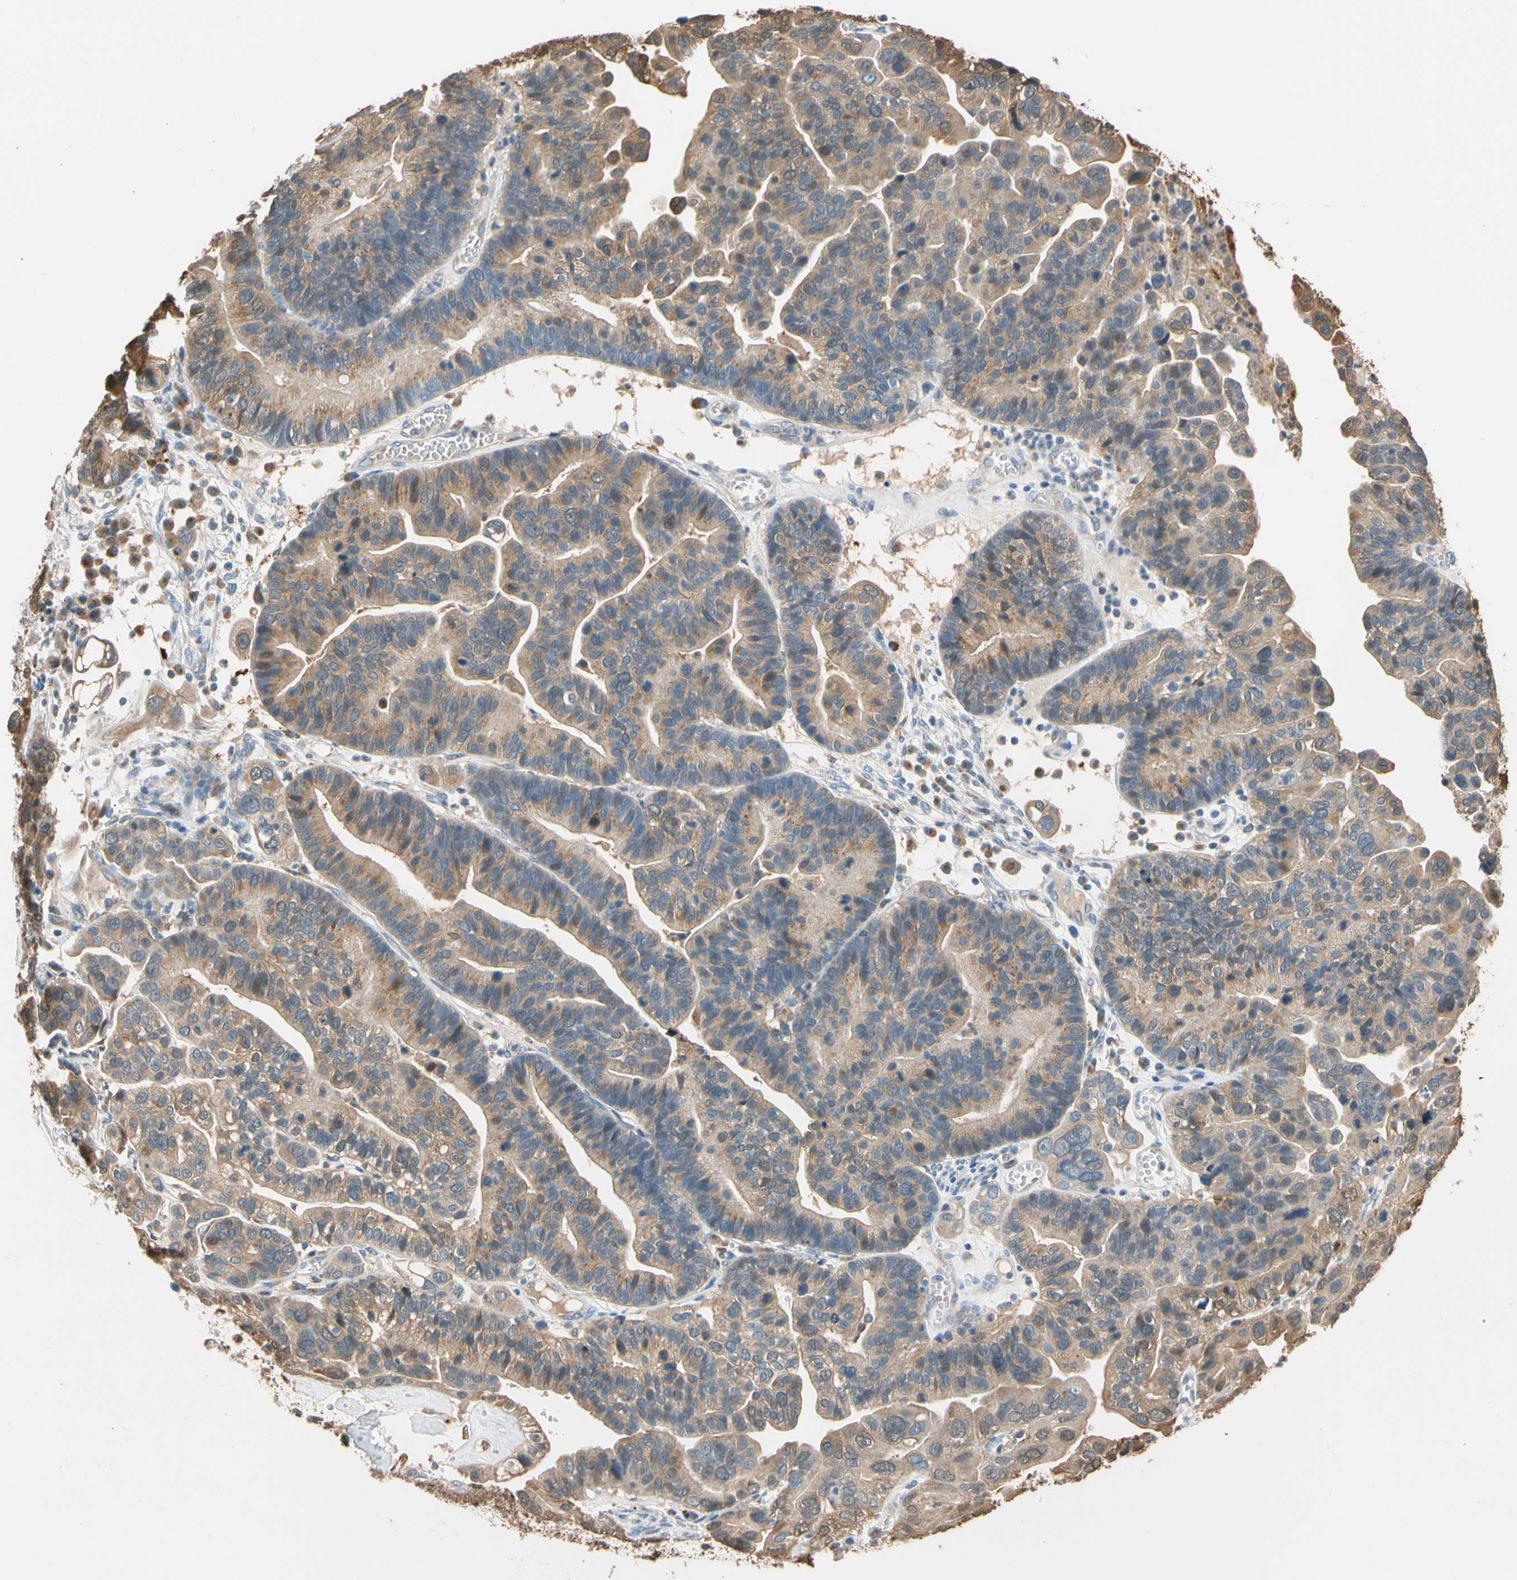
{"staining": {"intensity": "moderate", "quantity": "25%-75%", "location": "cytoplasmic/membranous"}, "tissue": "ovarian cancer", "cell_type": "Tumor cells", "image_type": "cancer", "snomed": [{"axis": "morphology", "description": "Cystadenocarcinoma, serous, NOS"}, {"axis": "topography", "description": "Ovary"}], "caption": "A medium amount of moderate cytoplasmic/membranous expression is identified in approximately 25%-75% of tumor cells in serous cystadenocarcinoma (ovarian) tissue.", "gene": "GPSM2", "patient": {"sex": "female", "age": 56}}